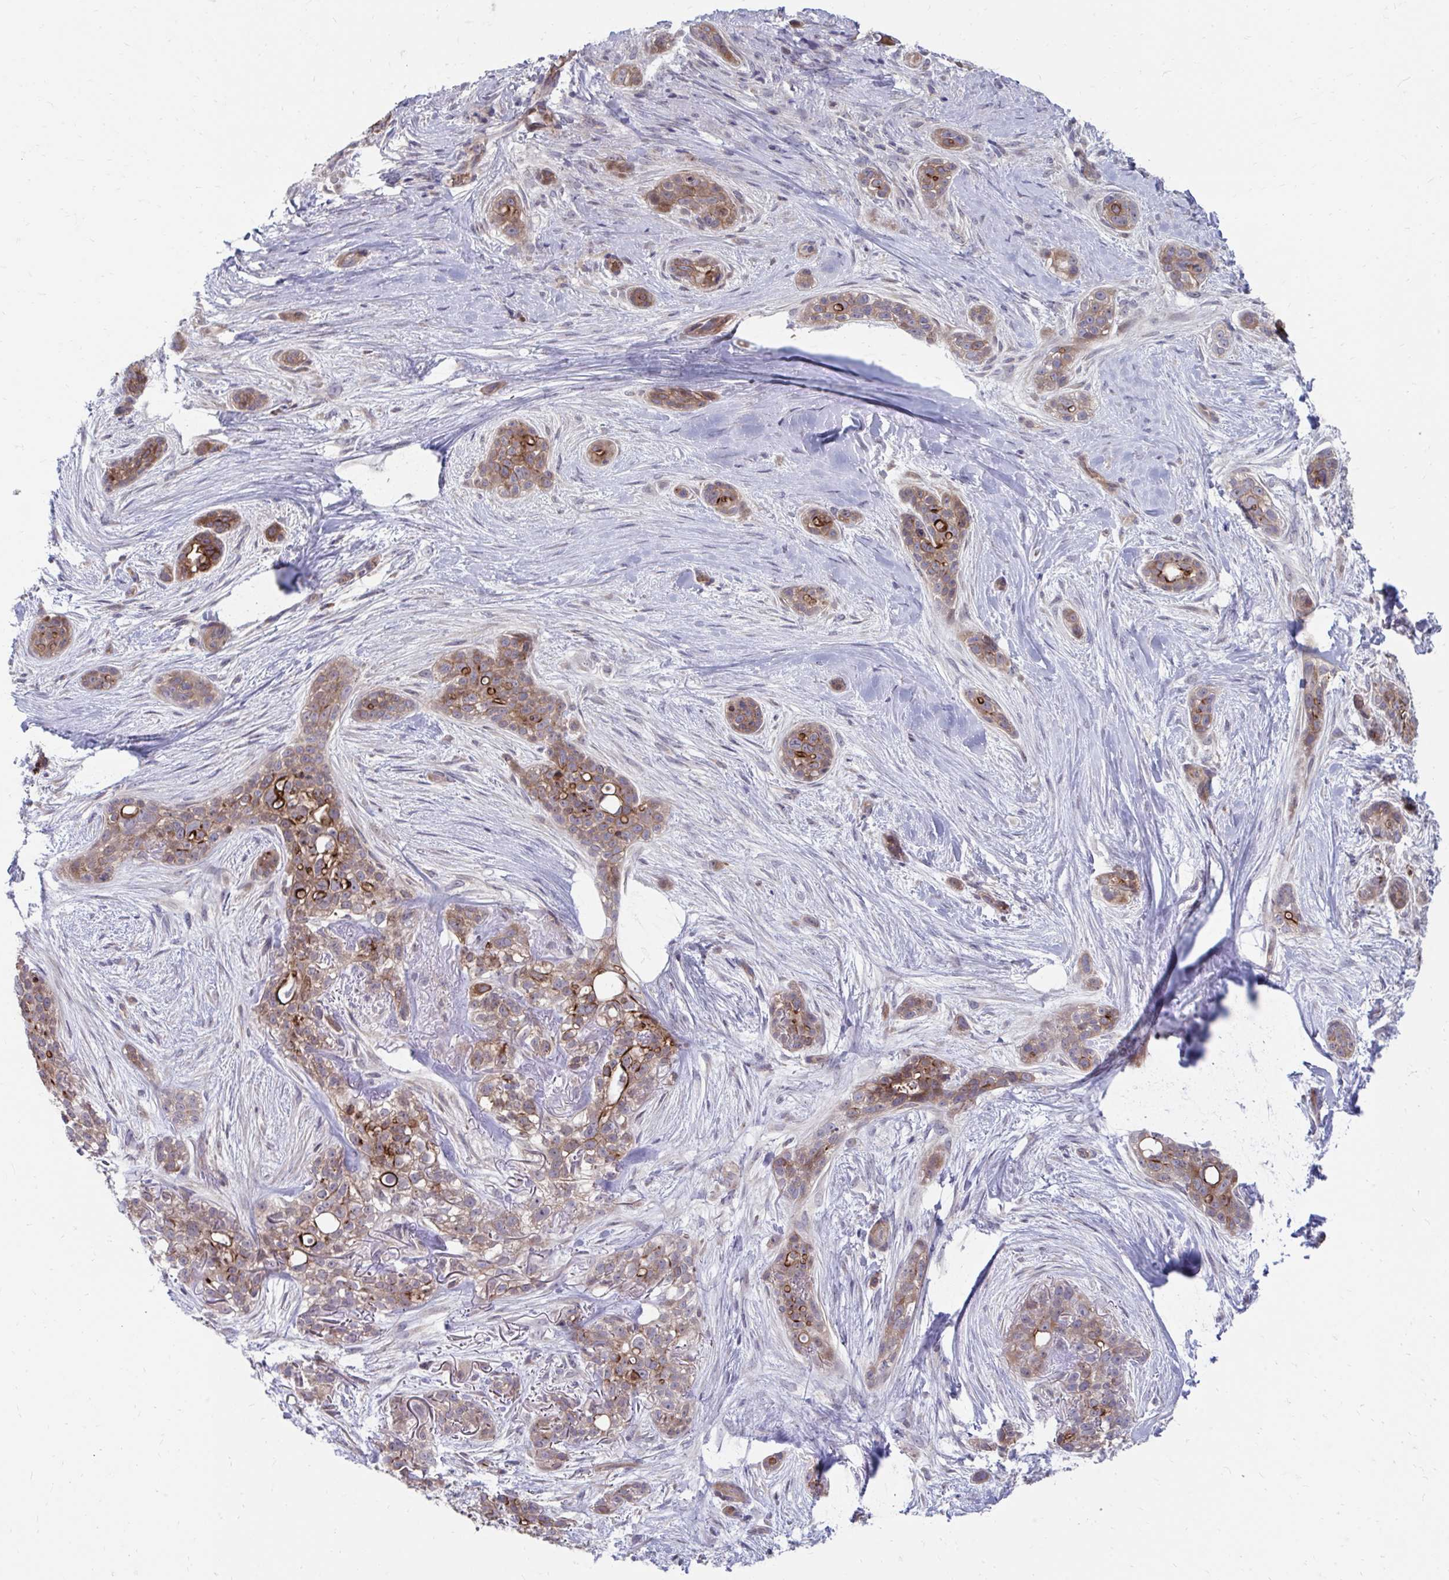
{"staining": {"intensity": "moderate", "quantity": ">75%", "location": "cytoplasmic/membranous"}, "tissue": "skin cancer", "cell_type": "Tumor cells", "image_type": "cancer", "snomed": [{"axis": "morphology", "description": "Basal cell carcinoma"}, {"axis": "topography", "description": "Skin"}], "caption": "Immunohistochemical staining of skin cancer (basal cell carcinoma) demonstrates medium levels of moderate cytoplasmic/membranous expression in about >75% of tumor cells. The staining was performed using DAB, with brown indicating positive protein expression. Nuclei are stained blue with hematoxylin.", "gene": "ITPR2", "patient": {"sex": "female", "age": 79}}